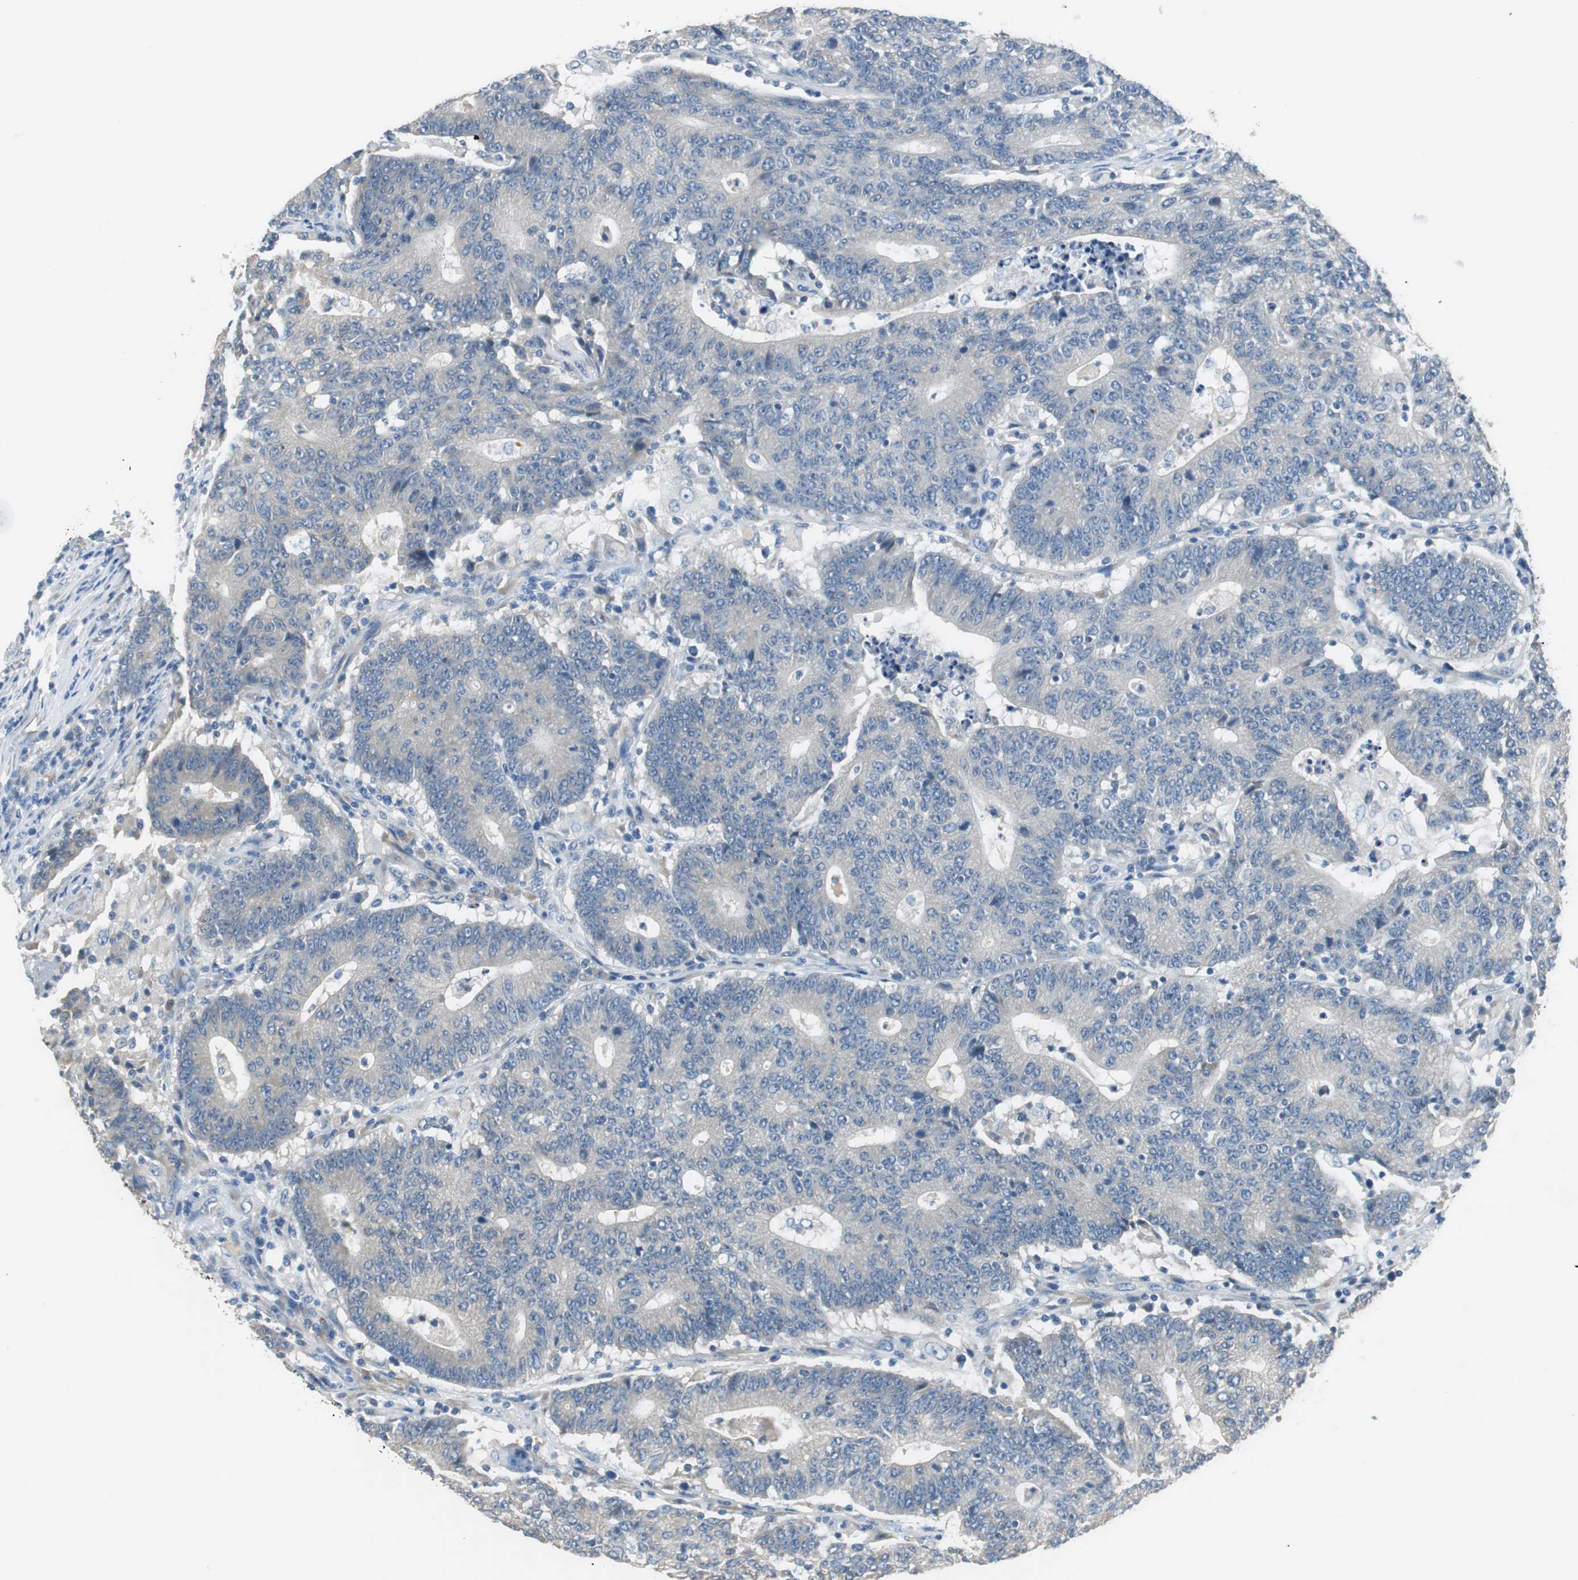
{"staining": {"intensity": "negative", "quantity": "none", "location": "none"}, "tissue": "colorectal cancer", "cell_type": "Tumor cells", "image_type": "cancer", "snomed": [{"axis": "morphology", "description": "Normal tissue, NOS"}, {"axis": "morphology", "description": "Adenocarcinoma, NOS"}, {"axis": "topography", "description": "Colon"}], "caption": "High magnification brightfield microscopy of colorectal cancer (adenocarcinoma) stained with DAB (brown) and counterstained with hematoxylin (blue): tumor cells show no significant expression.", "gene": "FADS2", "patient": {"sex": "female", "age": 75}}